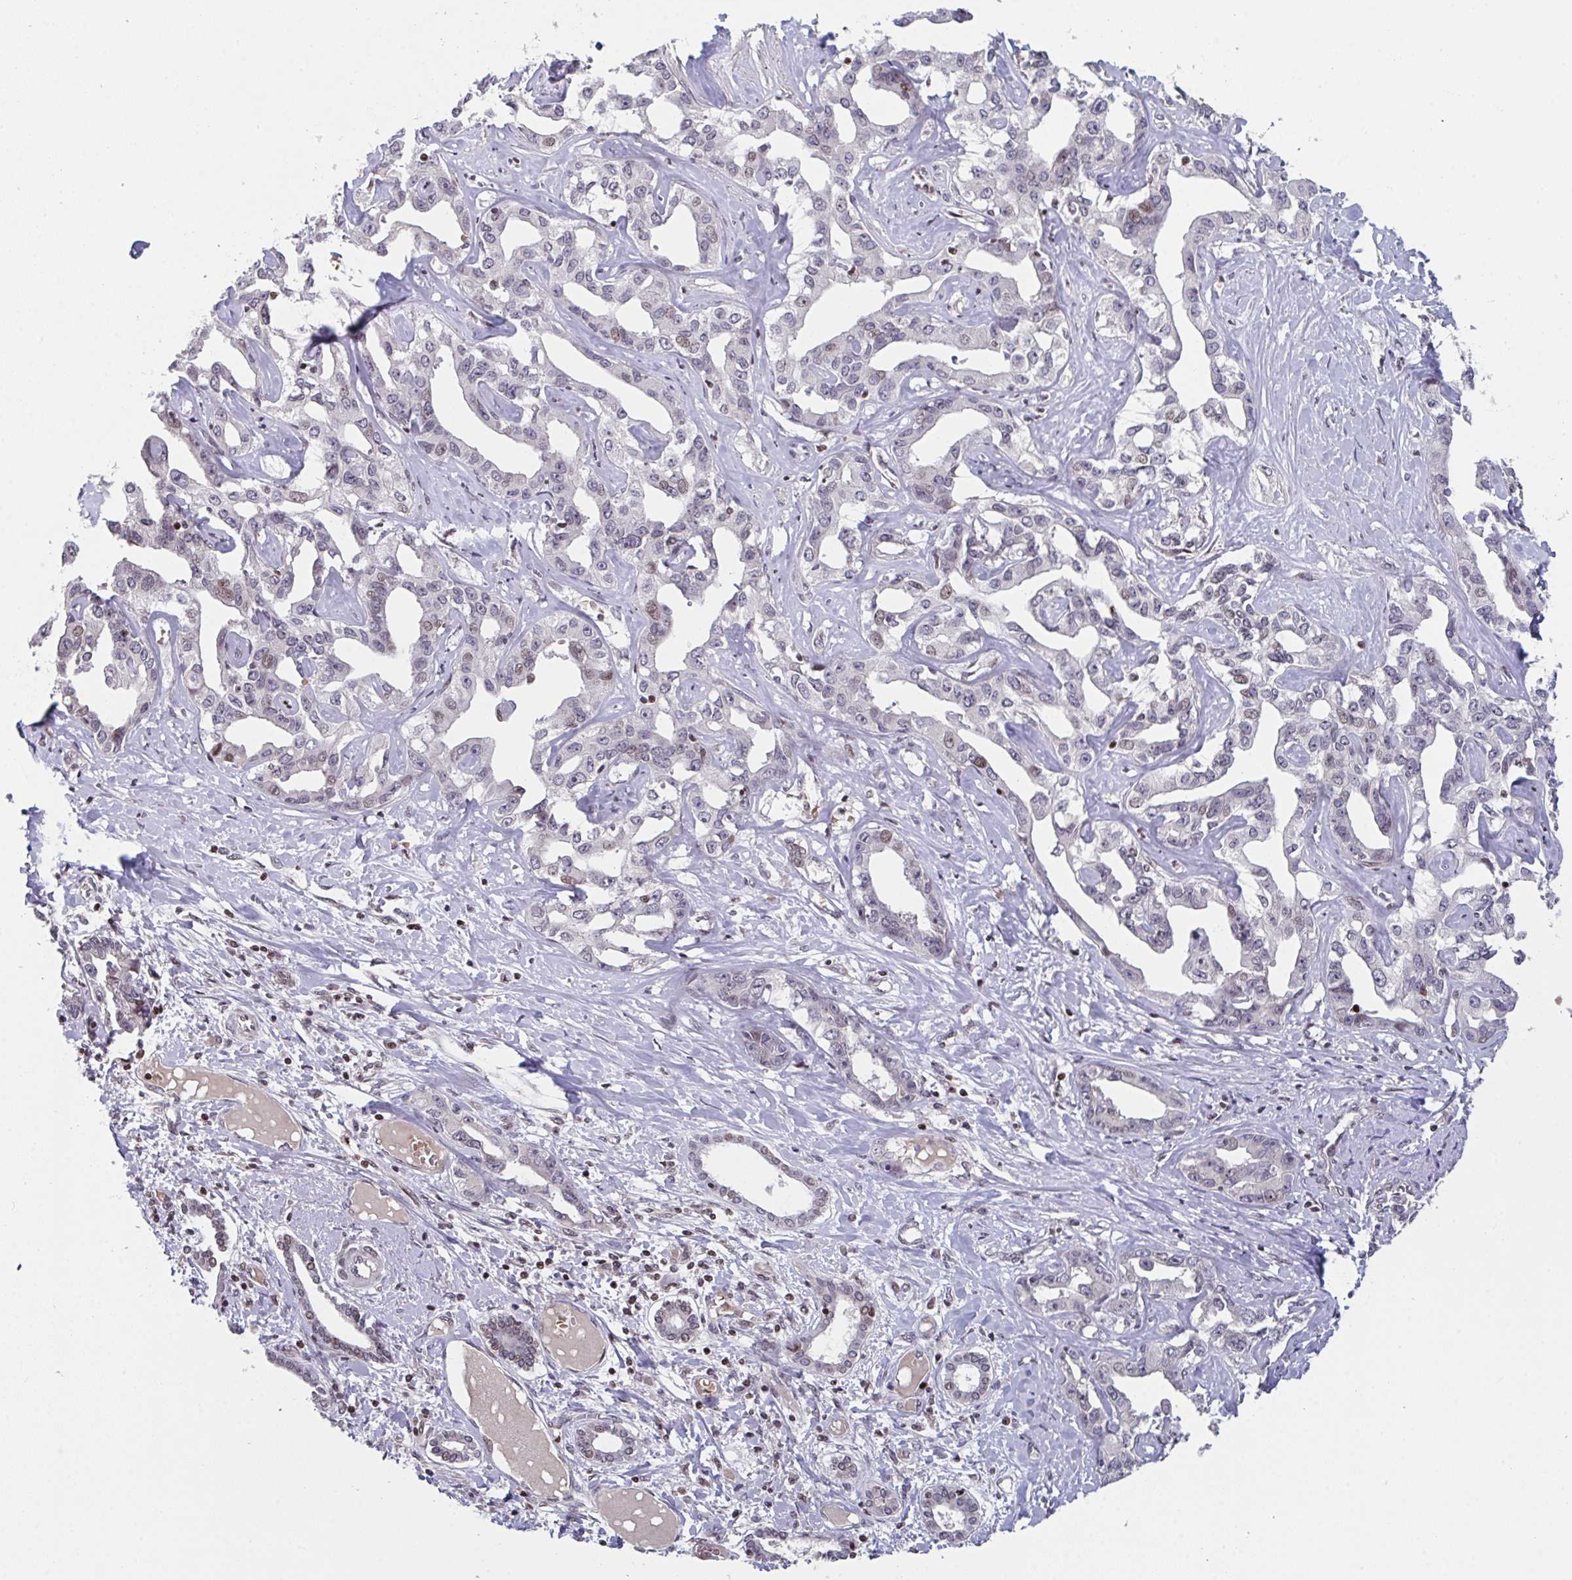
{"staining": {"intensity": "weak", "quantity": "<25%", "location": "nuclear"}, "tissue": "liver cancer", "cell_type": "Tumor cells", "image_type": "cancer", "snomed": [{"axis": "morphology", "description": "Cholangiocarcinoma"}, {"axis": "topography", "description": "Liver"}], "caption": "DAB immunohistochemical staining of liver cholangiocarcinoma shows no significant staining in tumor cells.", "gene": "PCDHB8", "patient": {"sex": "male", "age": 59}}